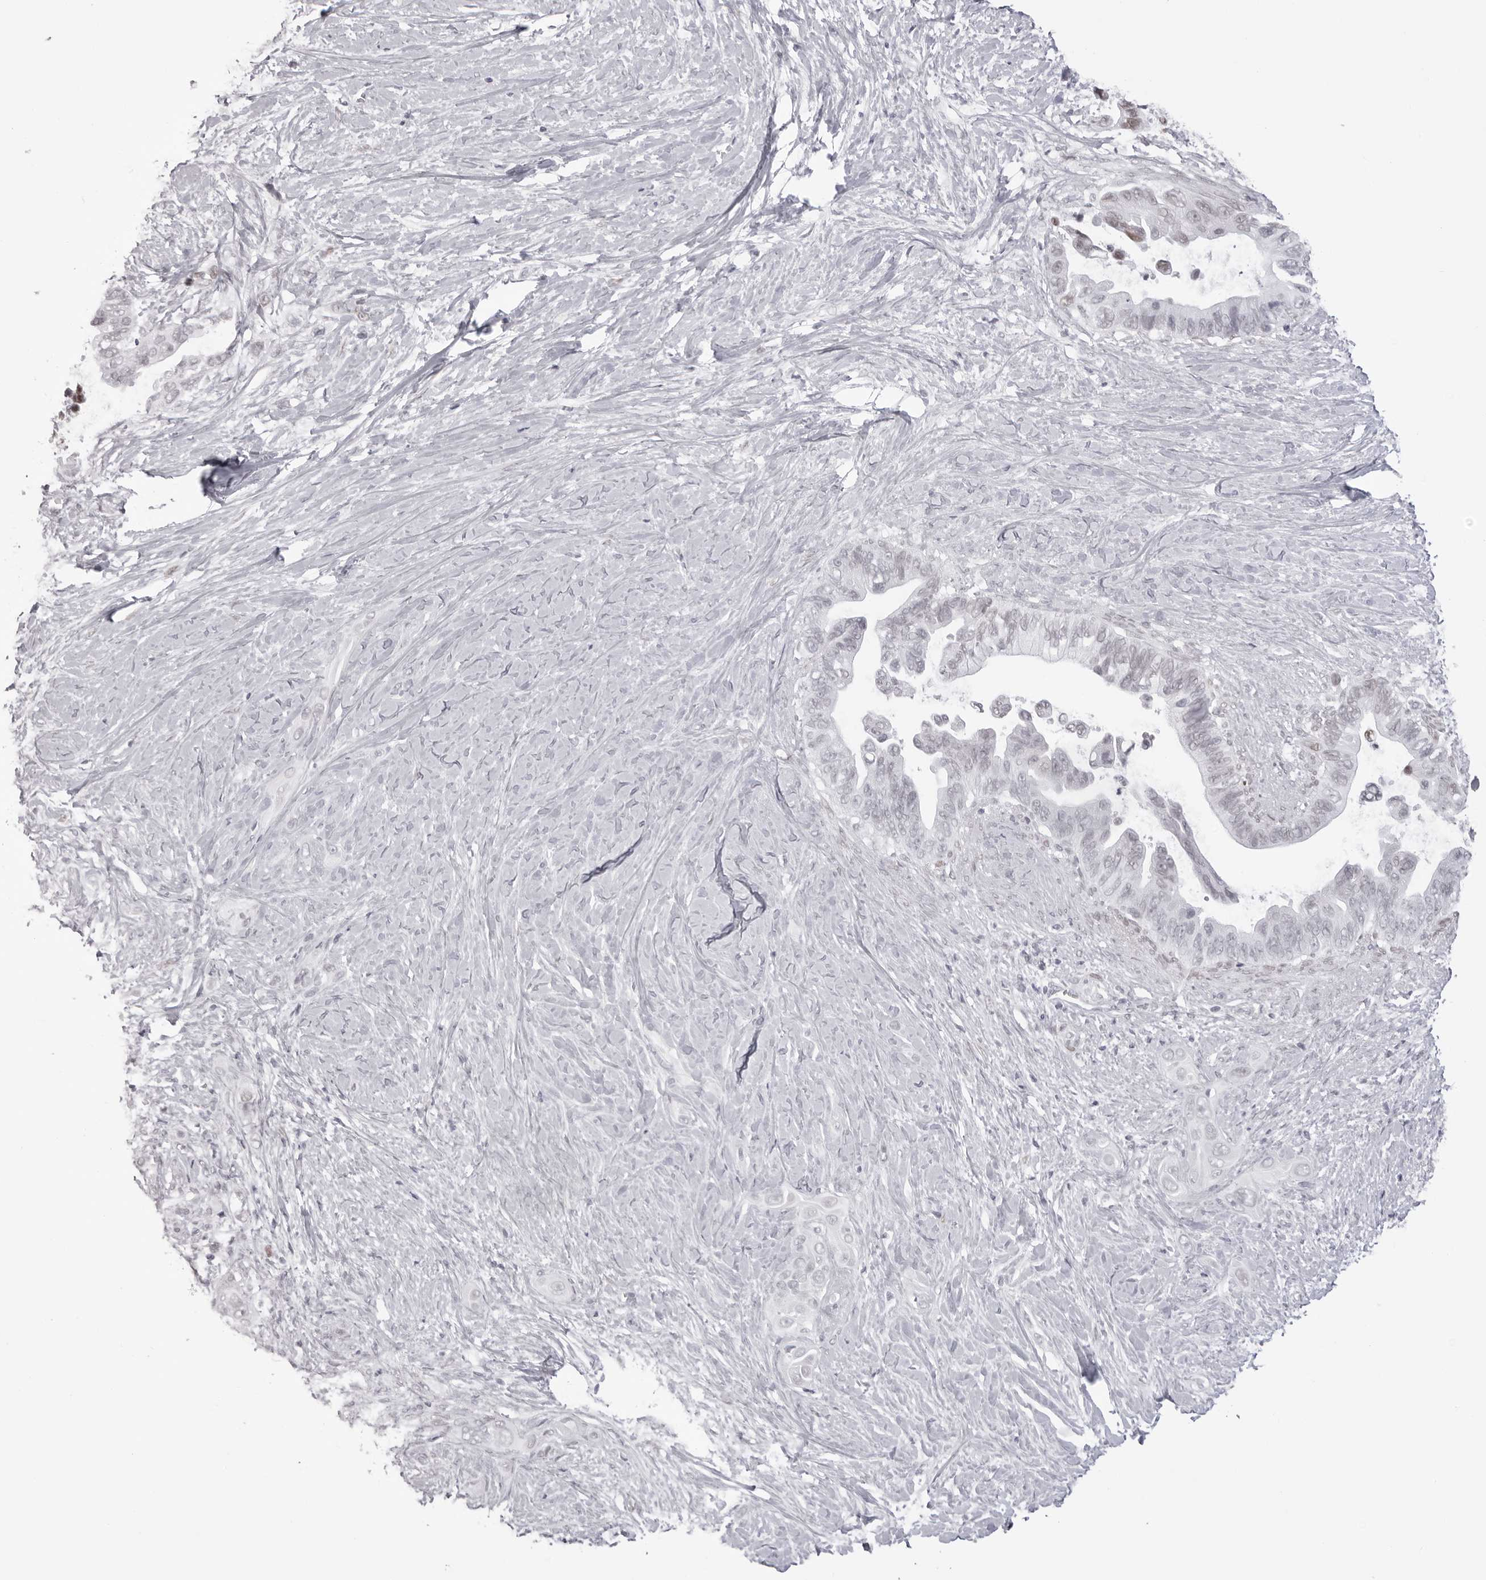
{"staining": {"intensity": "negative", "quantity": "none", "location": "none"}, "tissue": "pancreatic cancer", "cell_type": "Tumor cells", "image_type": "cancer", "snomed": [{"axis": "morphology", "description": "Adenocarcinoma, NOS"}, {"axis": "topography", "description": "Pancreas"}], "caption": "Human adenocarcinoma (pancreatic) stained for a protein using immunohistochemistry shows no positivity in tumor cells.", "gene": "MAFK", "patient": {"sex": "female", "age": 72}}